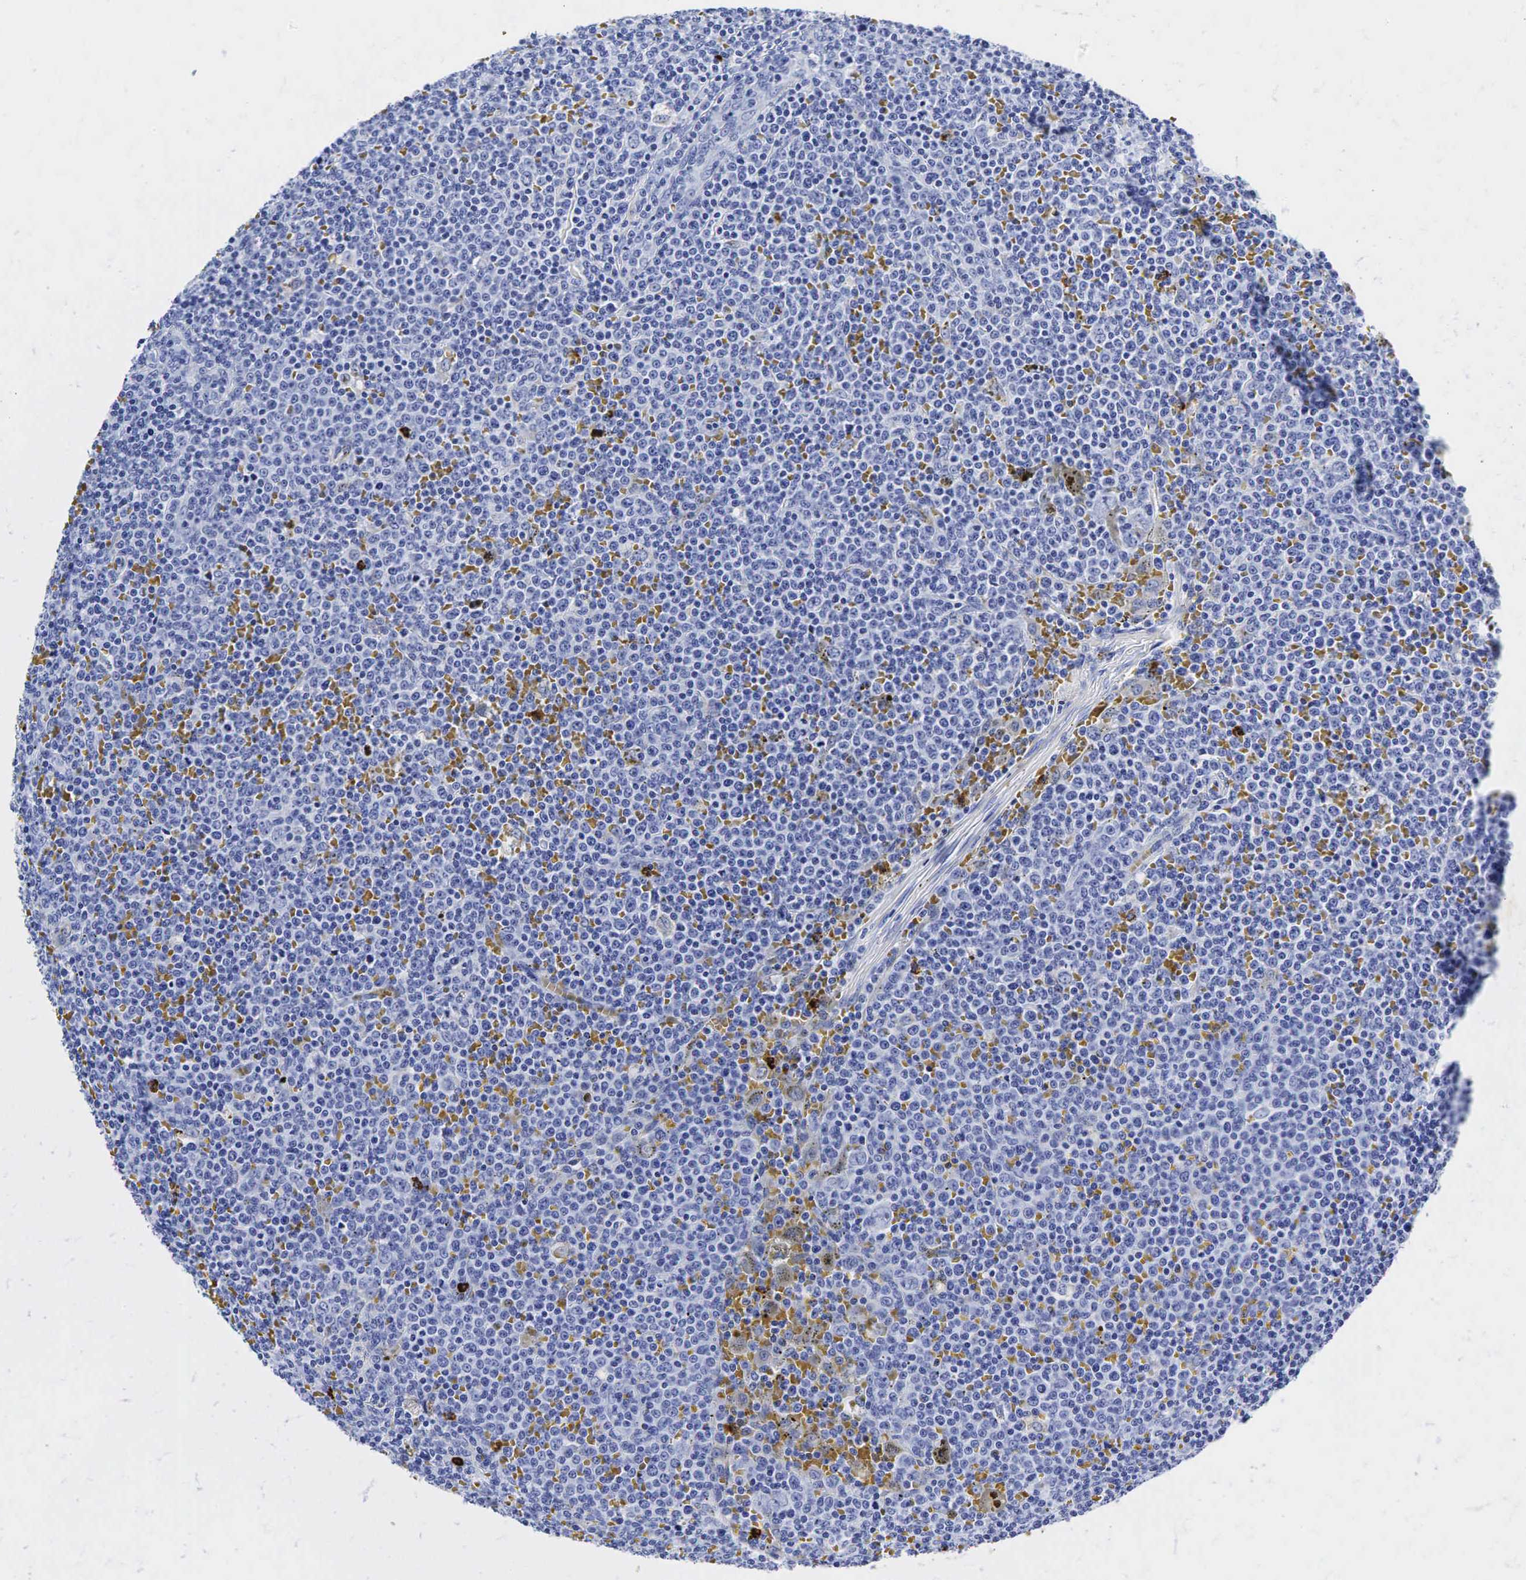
{"staining": {"intensity": "negative", "quantity": "none", "location": "none"}, "tissue": "lymphoma", "cell_type": "Tumor cells", "image_type": "cancer", "snomed": [{"axis": "morphology", "description": "Malignant lymphoma, non-Hodgkin's type, Low grade"}, {"axis": "topography", "description": "Lymph node"}], "caption": "Lymphoma was stained to show a protein in brown. There is no significant positivity in tumor cells.", "gene": "LYZ", "patient": {"sex": "male", "age": 50}}